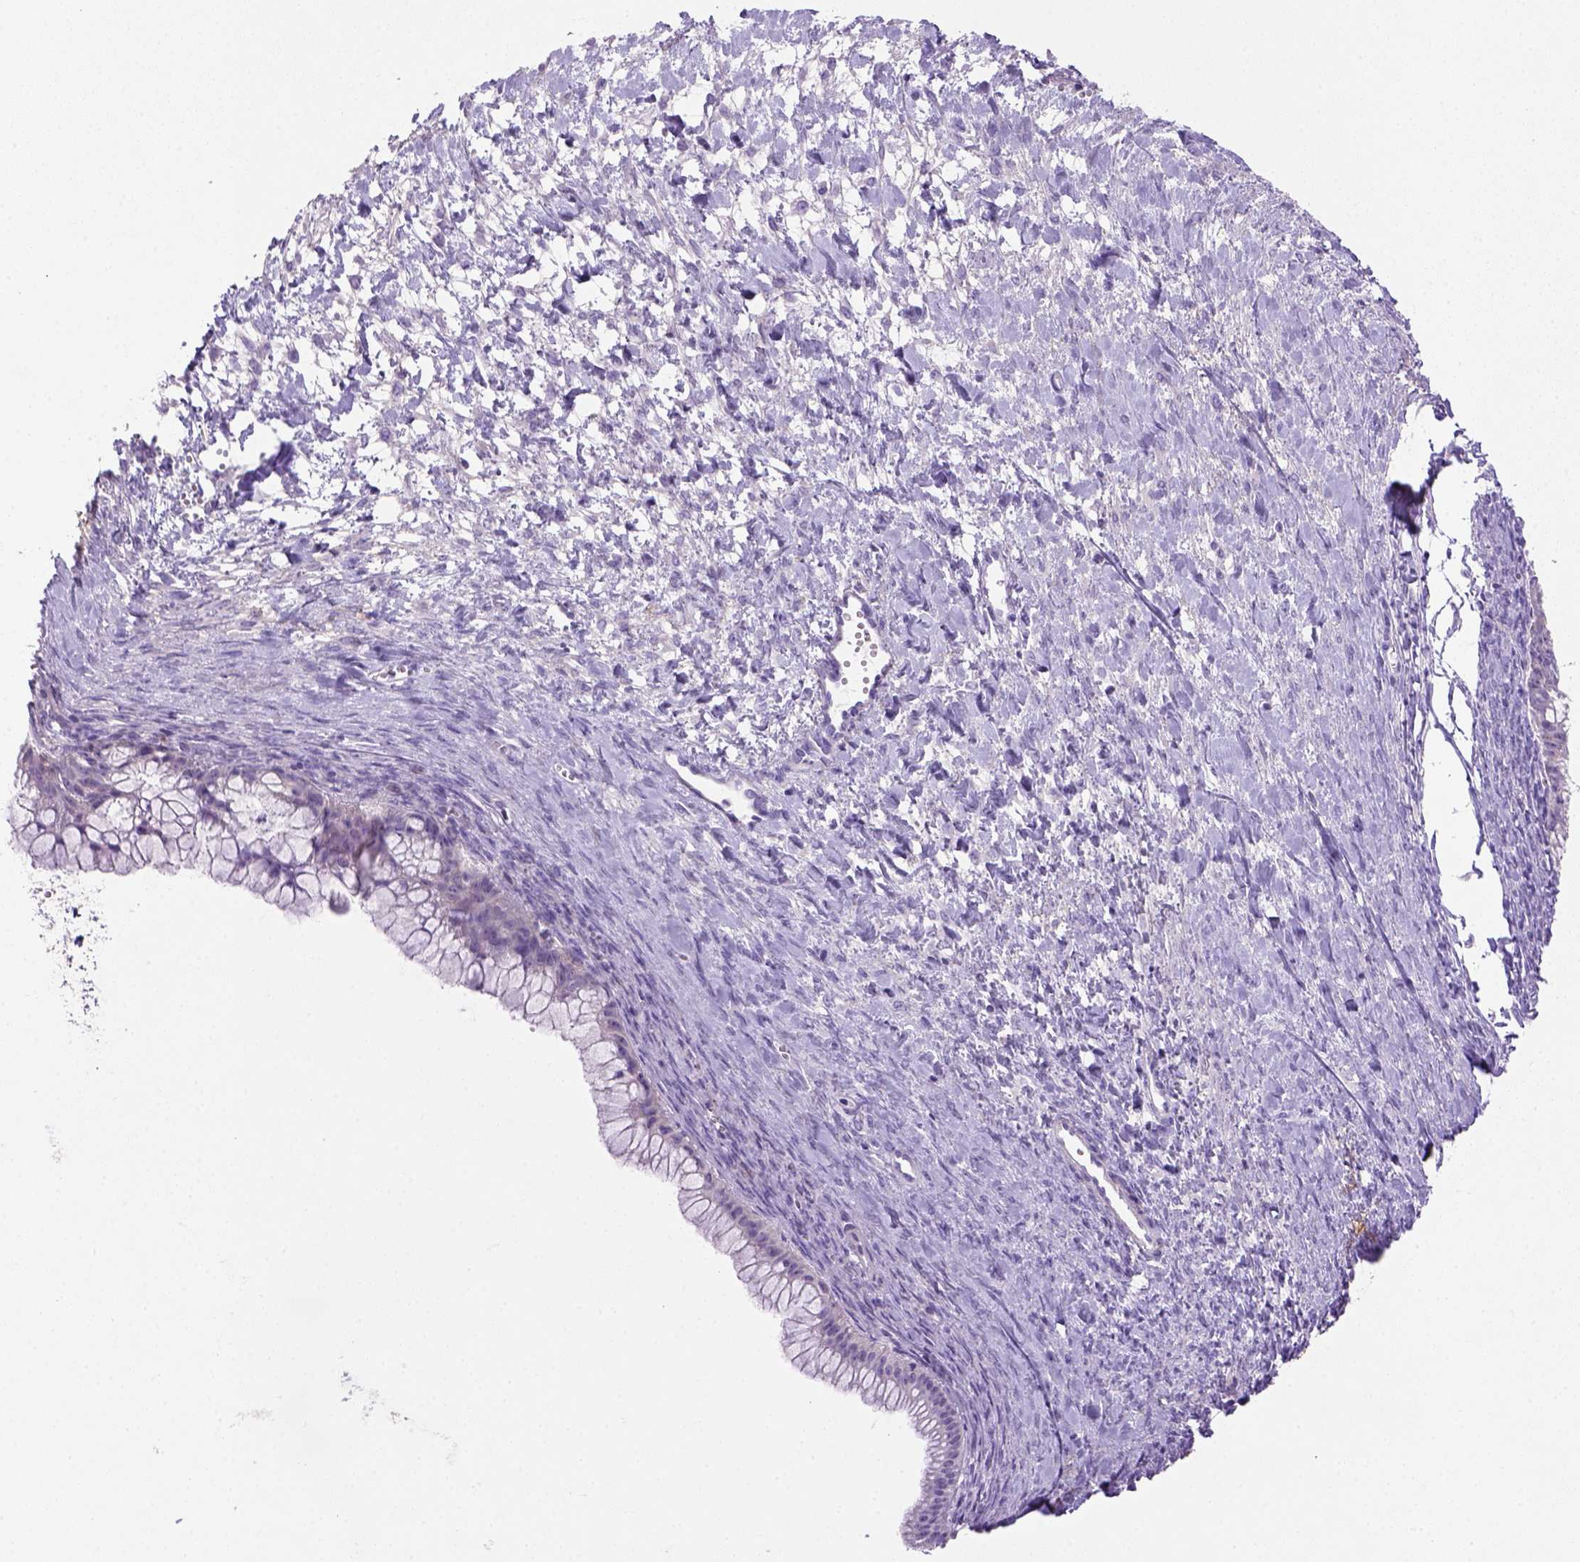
{"staining": {"intensity": "negative", "quantity": "none", "location": "none"}, "tissue": "ovarian cancer", "cell_type": "Tumor cells", "image_type": "cancer", "snomed": [{"axis": "morphology", "description": "Cystadenocarcinoma, mucinous, NOS"}, {"axis": "topography", "description": "Ovary"}], "caption": "Immunohistochemistry (IHC) micrograph of human mucinous cystadenocarcinoma (ovarian) stained for a protein (brown), which exhibits no expression in tumor cells. The staining was performed using DAB (3,3'-diaminobenzidine) to visualize the protein expression in brown, while the nuclei were stained in blue with hematoxylin (Magnification: 20x).", "gene": "SIRPD", "patient": {"sex": "female", "age": 41}}